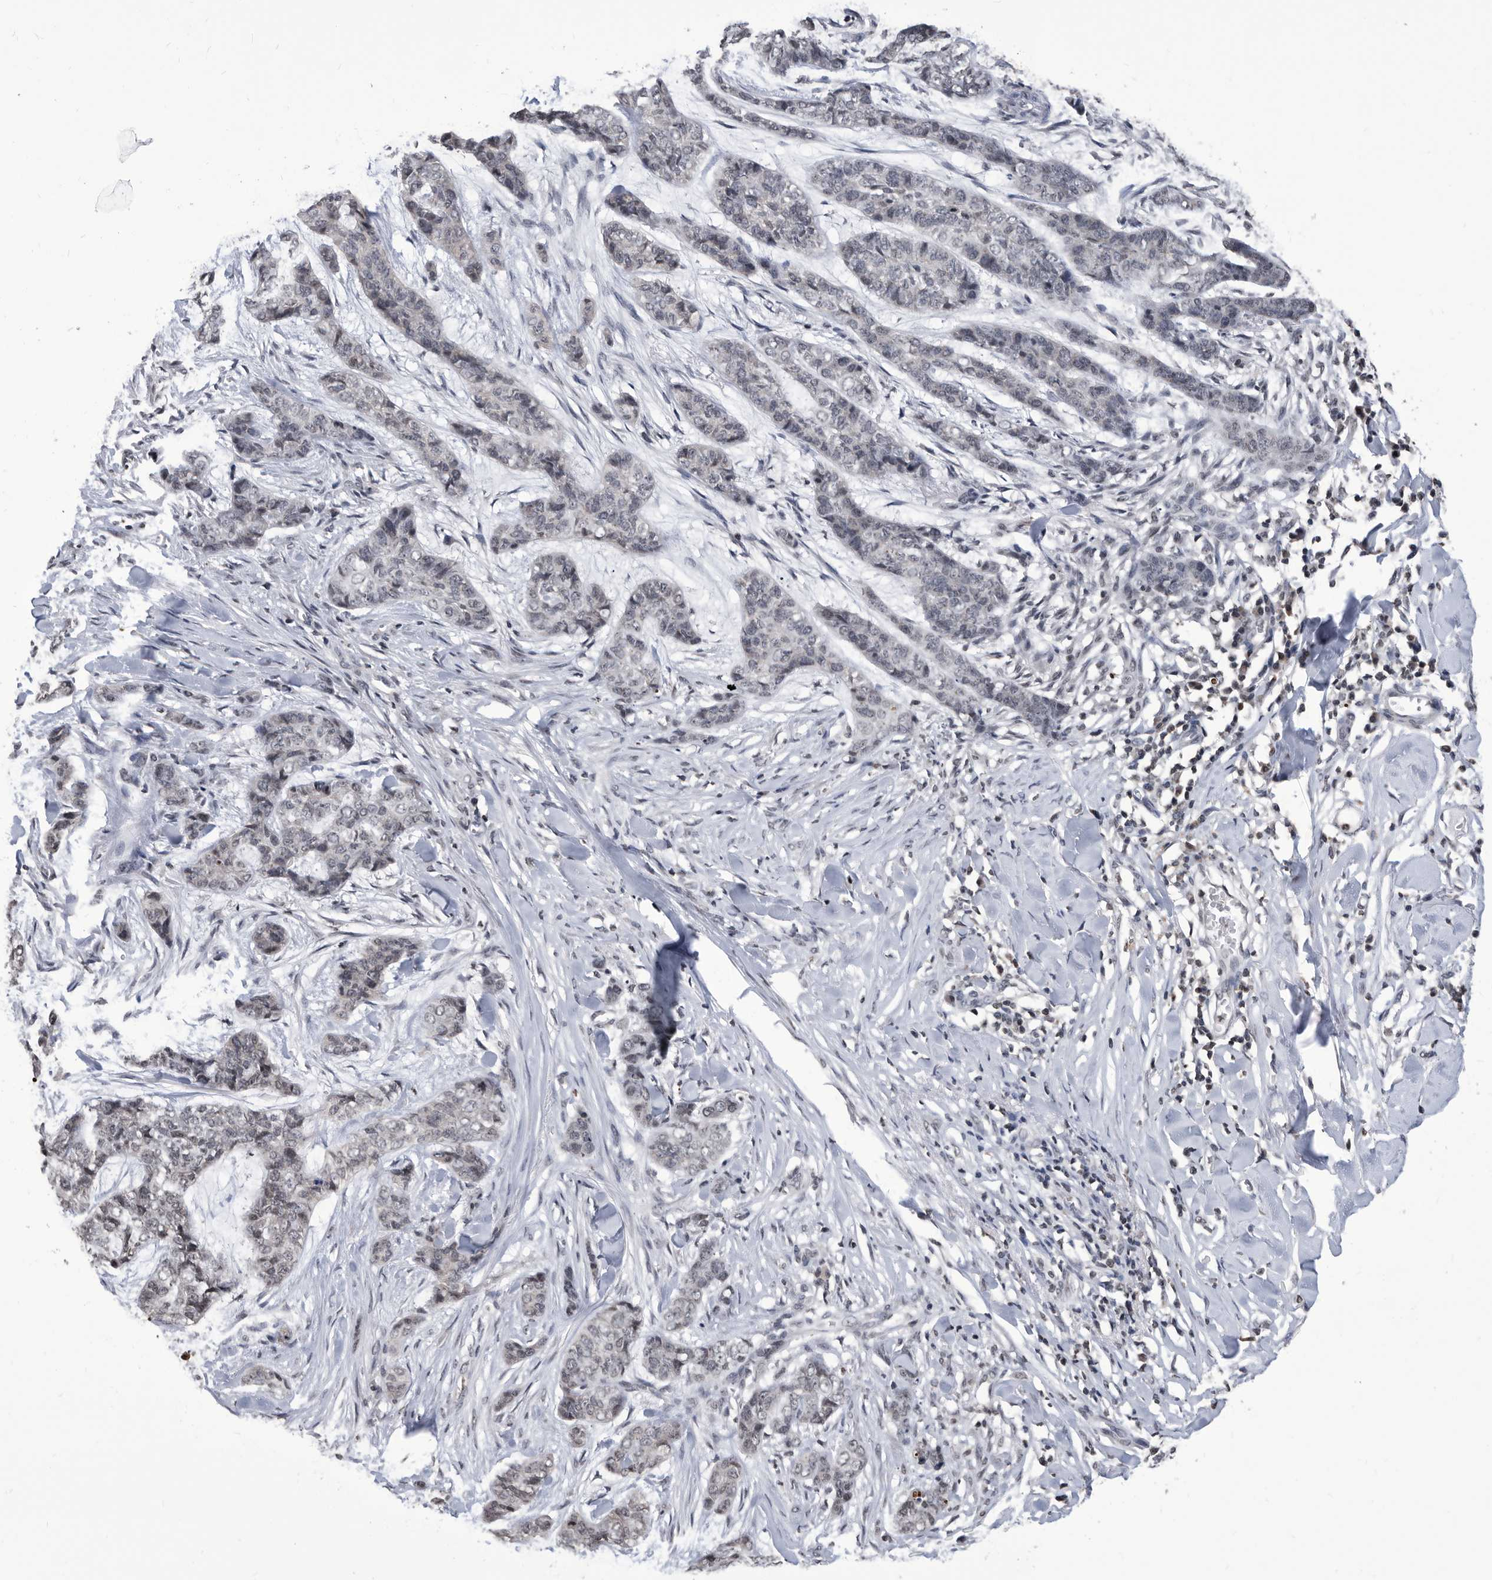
{"staining": {"intensity": "weak", "quantity": "25%-75%", "location": "nuclear"}, "tissue": "skin cancer", "cell_type": "Tumor cells", "image_type": "cancer", "snomed": [{"axis": "morphology", "description": "Basal cell carcinoma"}, {"axis": "topography", "description": "Skin"}], "caption": "Skin basal cell carcinoma was stained to show a protein in brown. There is low levels of weak nuclear staining in about 25%-75% of tumor cells.", "gene": "TSTD1", "patient": {"sex": "female", "age": 64}}